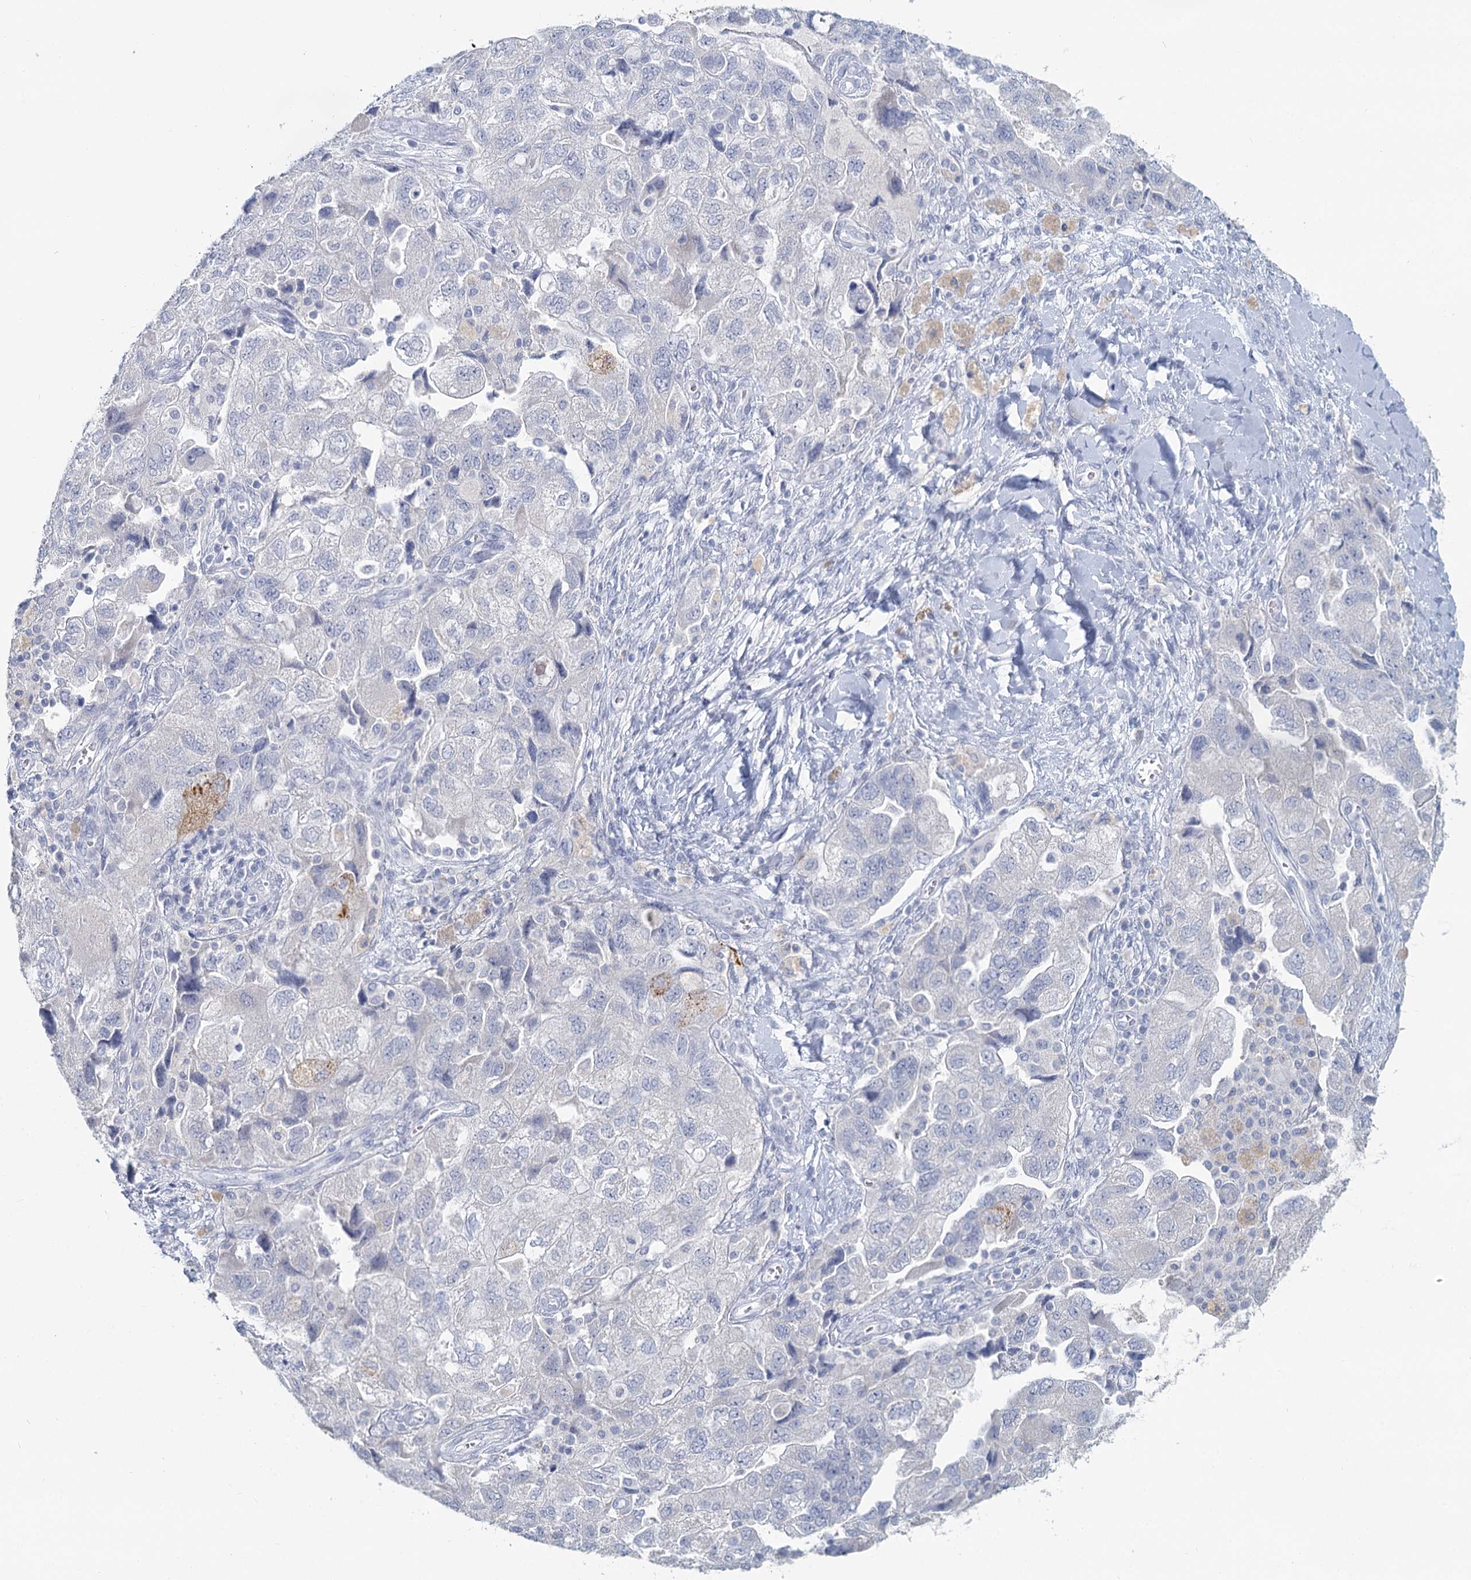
{"staining": {"intensity": "negative", "quantity": "none", "location": "none"}, "tissue": "ovarian cancer", "cell_type": "Tumor cells", "image_type": "cancer", "snomed": [{"axis": "morphology", "description": "Carcinoma, NOS"}, {"axis": "morphology", "description": "Cystadenocarcinoma, serous, NOS"}, {"axis": "topography", "description": "Ovary"}], "caption": "DAB (3,3'-diaminobenzidine) immunohistochemical staining of ovarian serous cystadenocarcinoma reveals no significant expression in tumor cells.", "gene": "CHGA", "patient": {"sex": "female", "age": 69}}